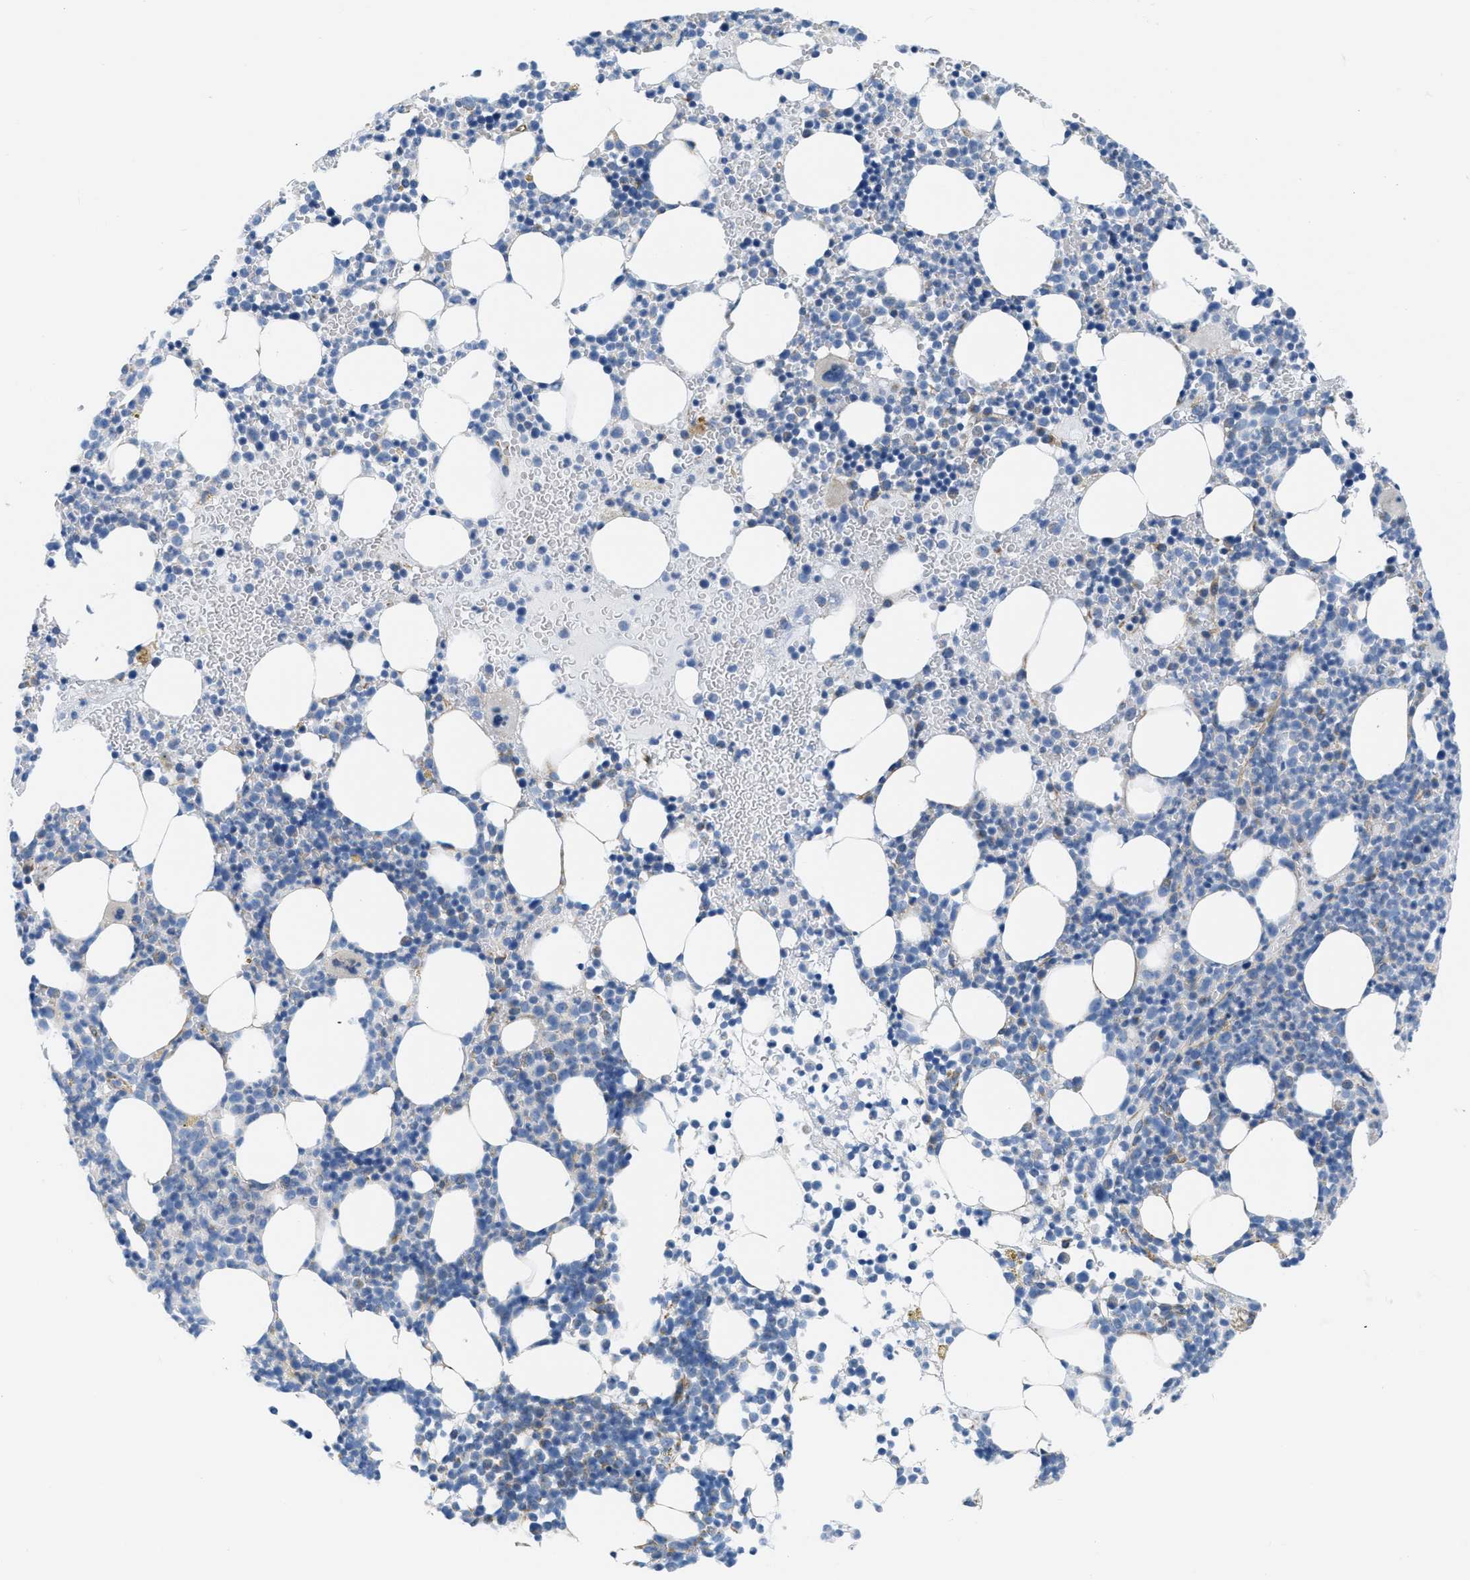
{"staining": {"intensity": "negative", "quantity": "none", "location": "none"}, "tissue": "bone marrow", "cell_type": "Hematopoietic cells", "image_type": "normal", "snomed": [{"axis": "morphology", "description": "Normal tissue, NOS"}, {"axis": "morphology", "description": "Inflammation, NOS"}, {"axis": "topography", "description": "Bone marrow"}], "caption": "This histopathology image is of unremarkable bone marrow stained with immunohistochemistry (IHC) to label a protein in brown with the nuclei are counter-stained blue. There is no expression in hematopoietic cells. Brightfield microscopy of IHC stained with DAB (brown) and hematoxylin (blue), captured at high magnification.", "gene": "SLC12A1", "patient": {"sex": "female", "age": 67}}